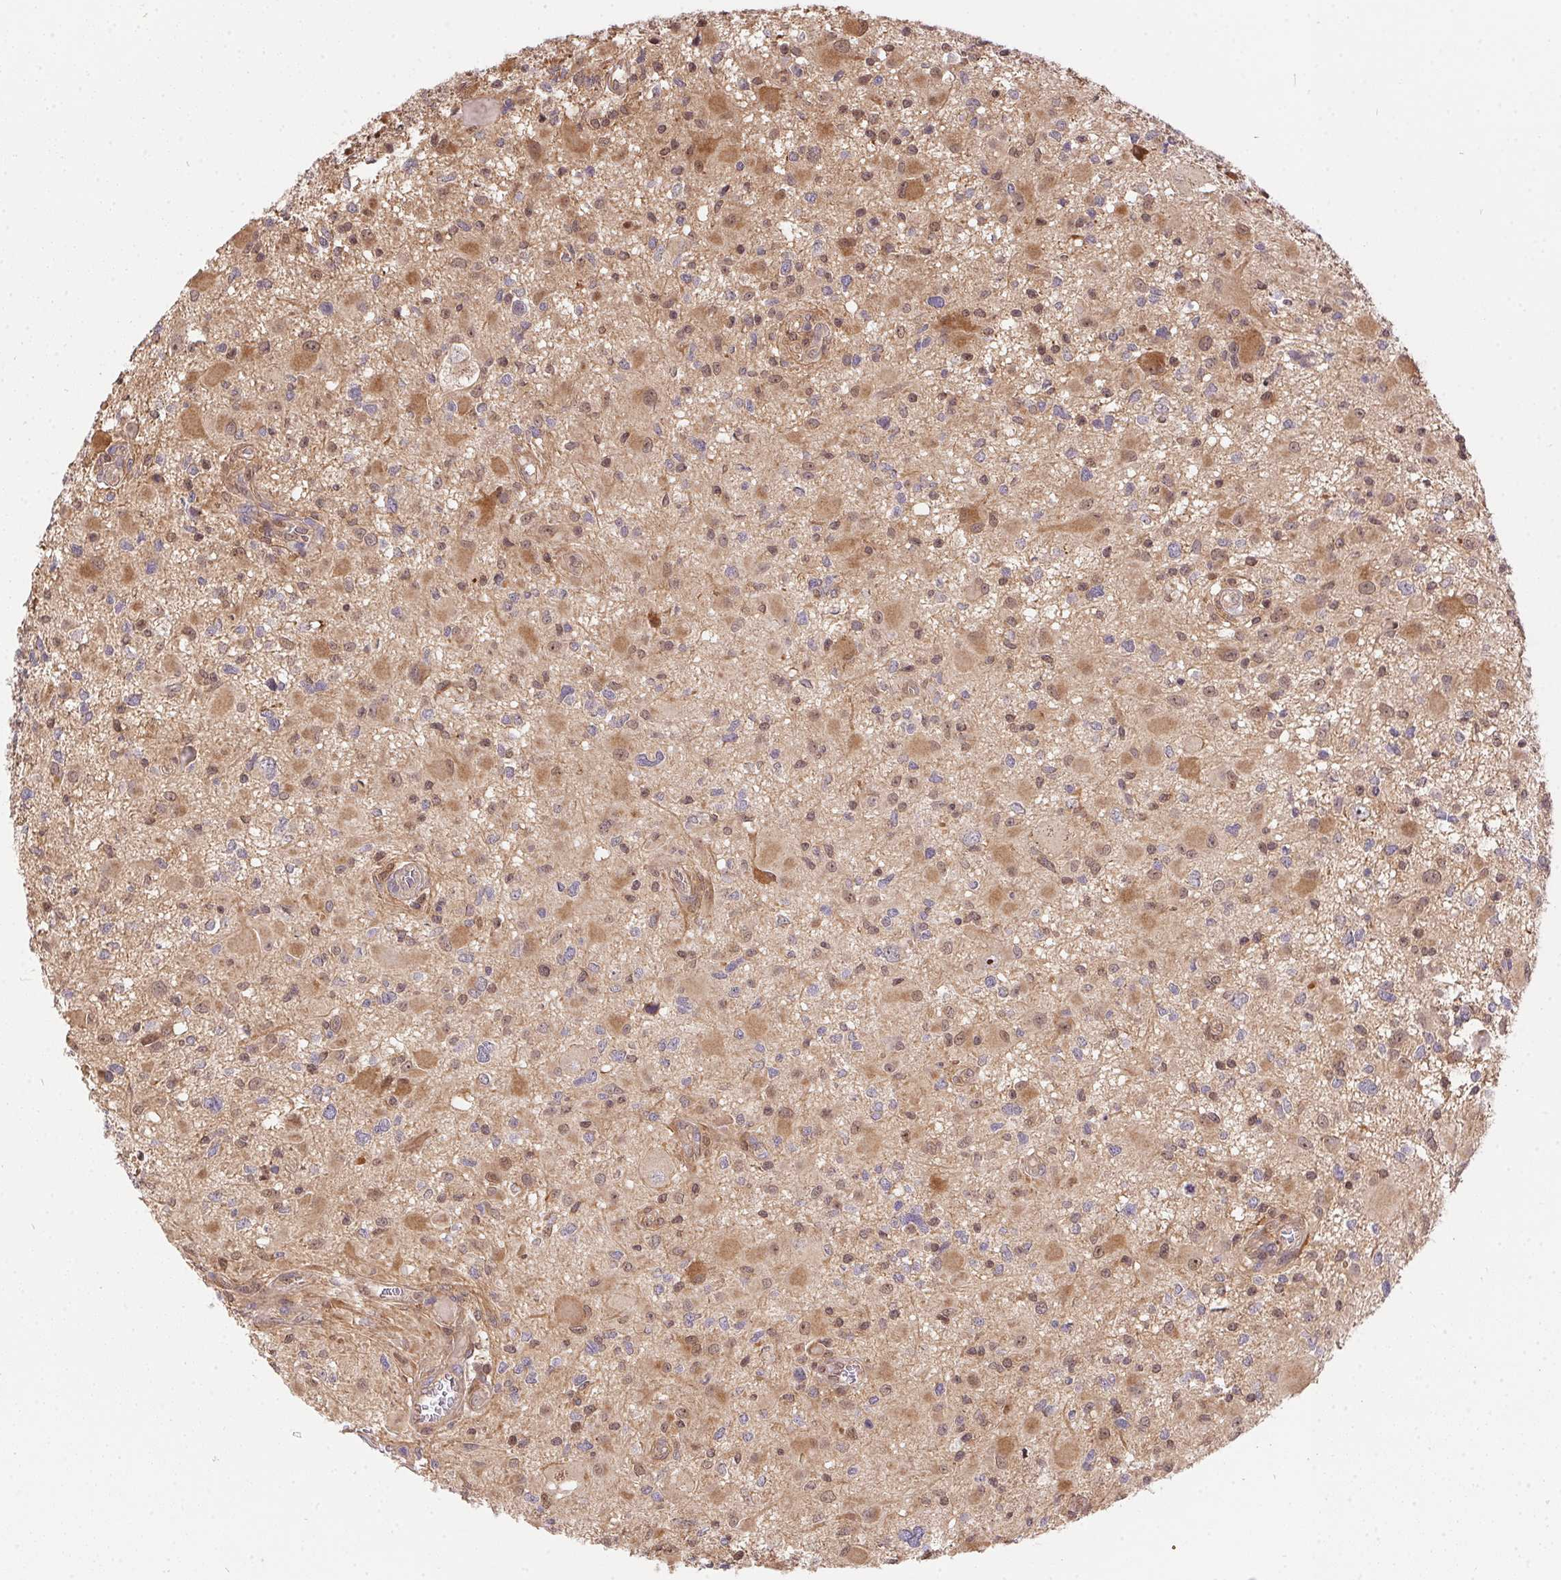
{"staining": {"intensity": "weak", "quantity": "25%-75%", "location": "nuclear"}, "tissue": "glioma", "cell_type": "Tumor cells", "image_type": "cancer", "snomed": [{"axis": "morphology", "description": "Glioma, malignant, High grade"}, {"axis": "topography", "description": "Brain"}], "caption": "Tumor cells reveal low levels of weak nuclear expression in about 25%-75% of cells in glioma.", "gene": "NUDT16", "patient": {"sex": "male", "age": 54}}